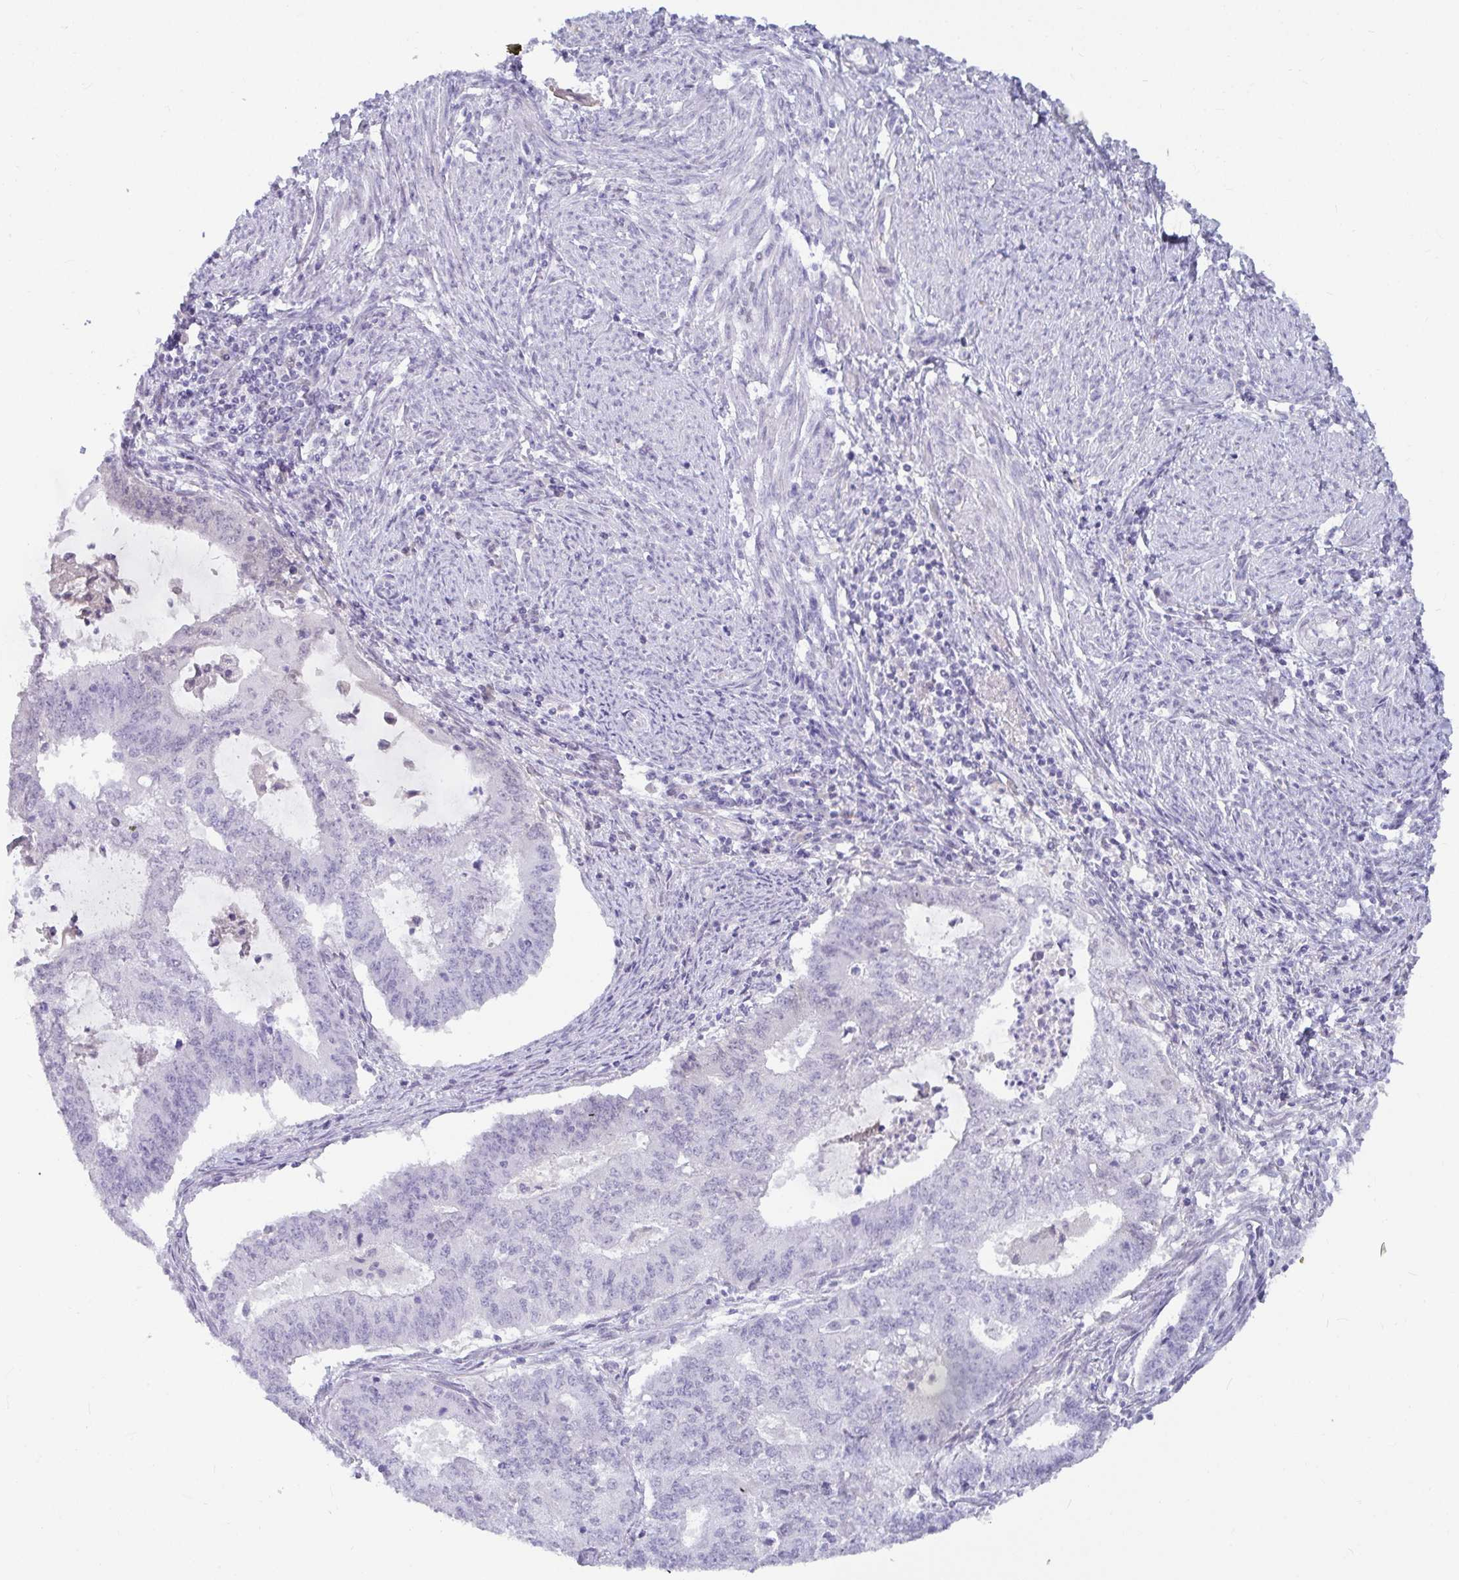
{"staining": {"intensity": "negative", "quantity": "none", "location": "none"}, "tissue": "endometrial cancer", "cell_type": "Tumor cells", "image_type": "cancer", "snomed": [{"axis": "morphology", "description": "Adenocarcinoma, NOS"}, {"axis": "topography", "description": "Endometrium"}], "caption": "IHC photomicrograph of human endometrial cancer (adenocarcinoma) stained for a protein (brown), which reveals no staining in tumor cells.", "gene": "NPY", "patient": {"sex": "female", "age": 61}}